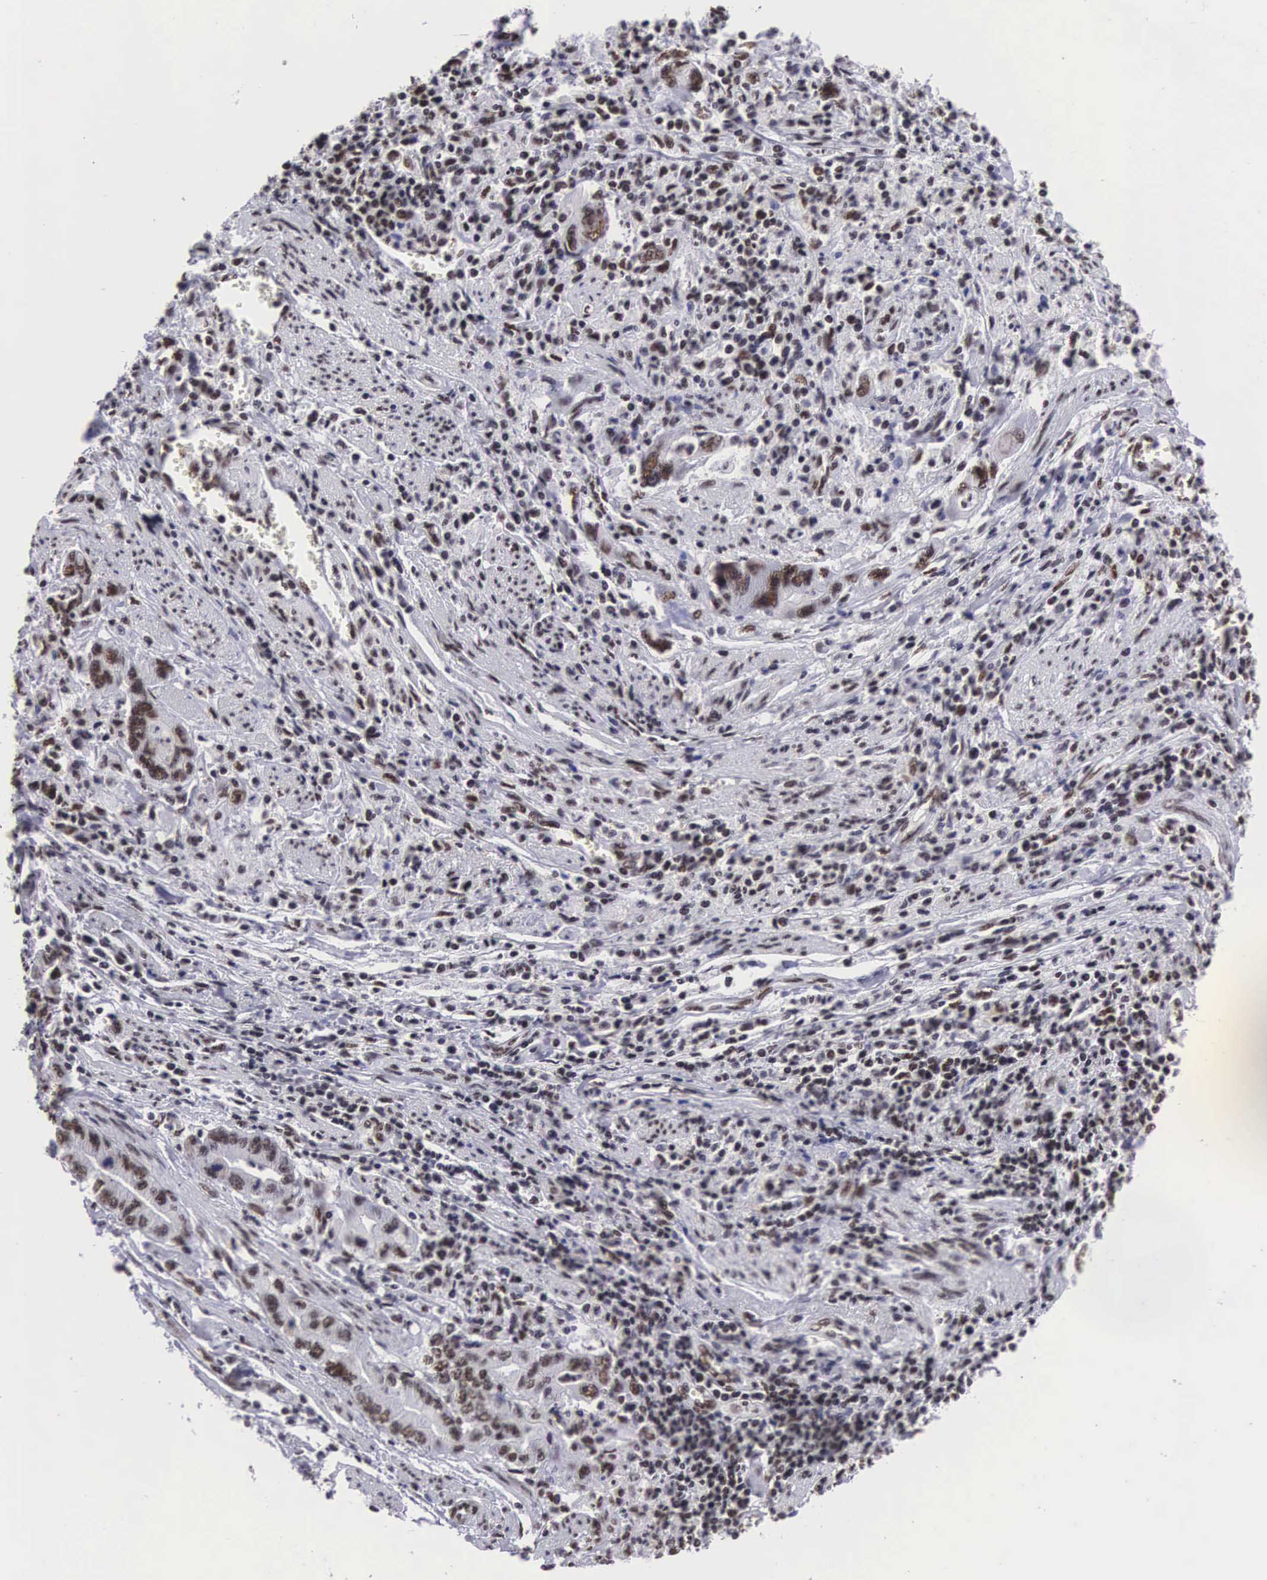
{"staining": {"intensity": "moderate", "quantity": ">75%", "location": "nuclear"}, "tissue": "stomach cancer", "cell_type": "Tumor cells", "image_type": "cancer", "snomed": [{"axis": "morphology", "description": "Adenocarcinoma, NOS"}, {"axis": "topography", "description": "Pancreas"}, {"axis": "topography", "description": "Stomach, upper"}], "caption": "Immunohistochemical staining of stomach adenocarcinoma exhibits medium levels of moderate nuclear protein staining in about >75% of tumor cells.", "gene": "SF3A1", "patient": {"sex": "male", "age": 77}}